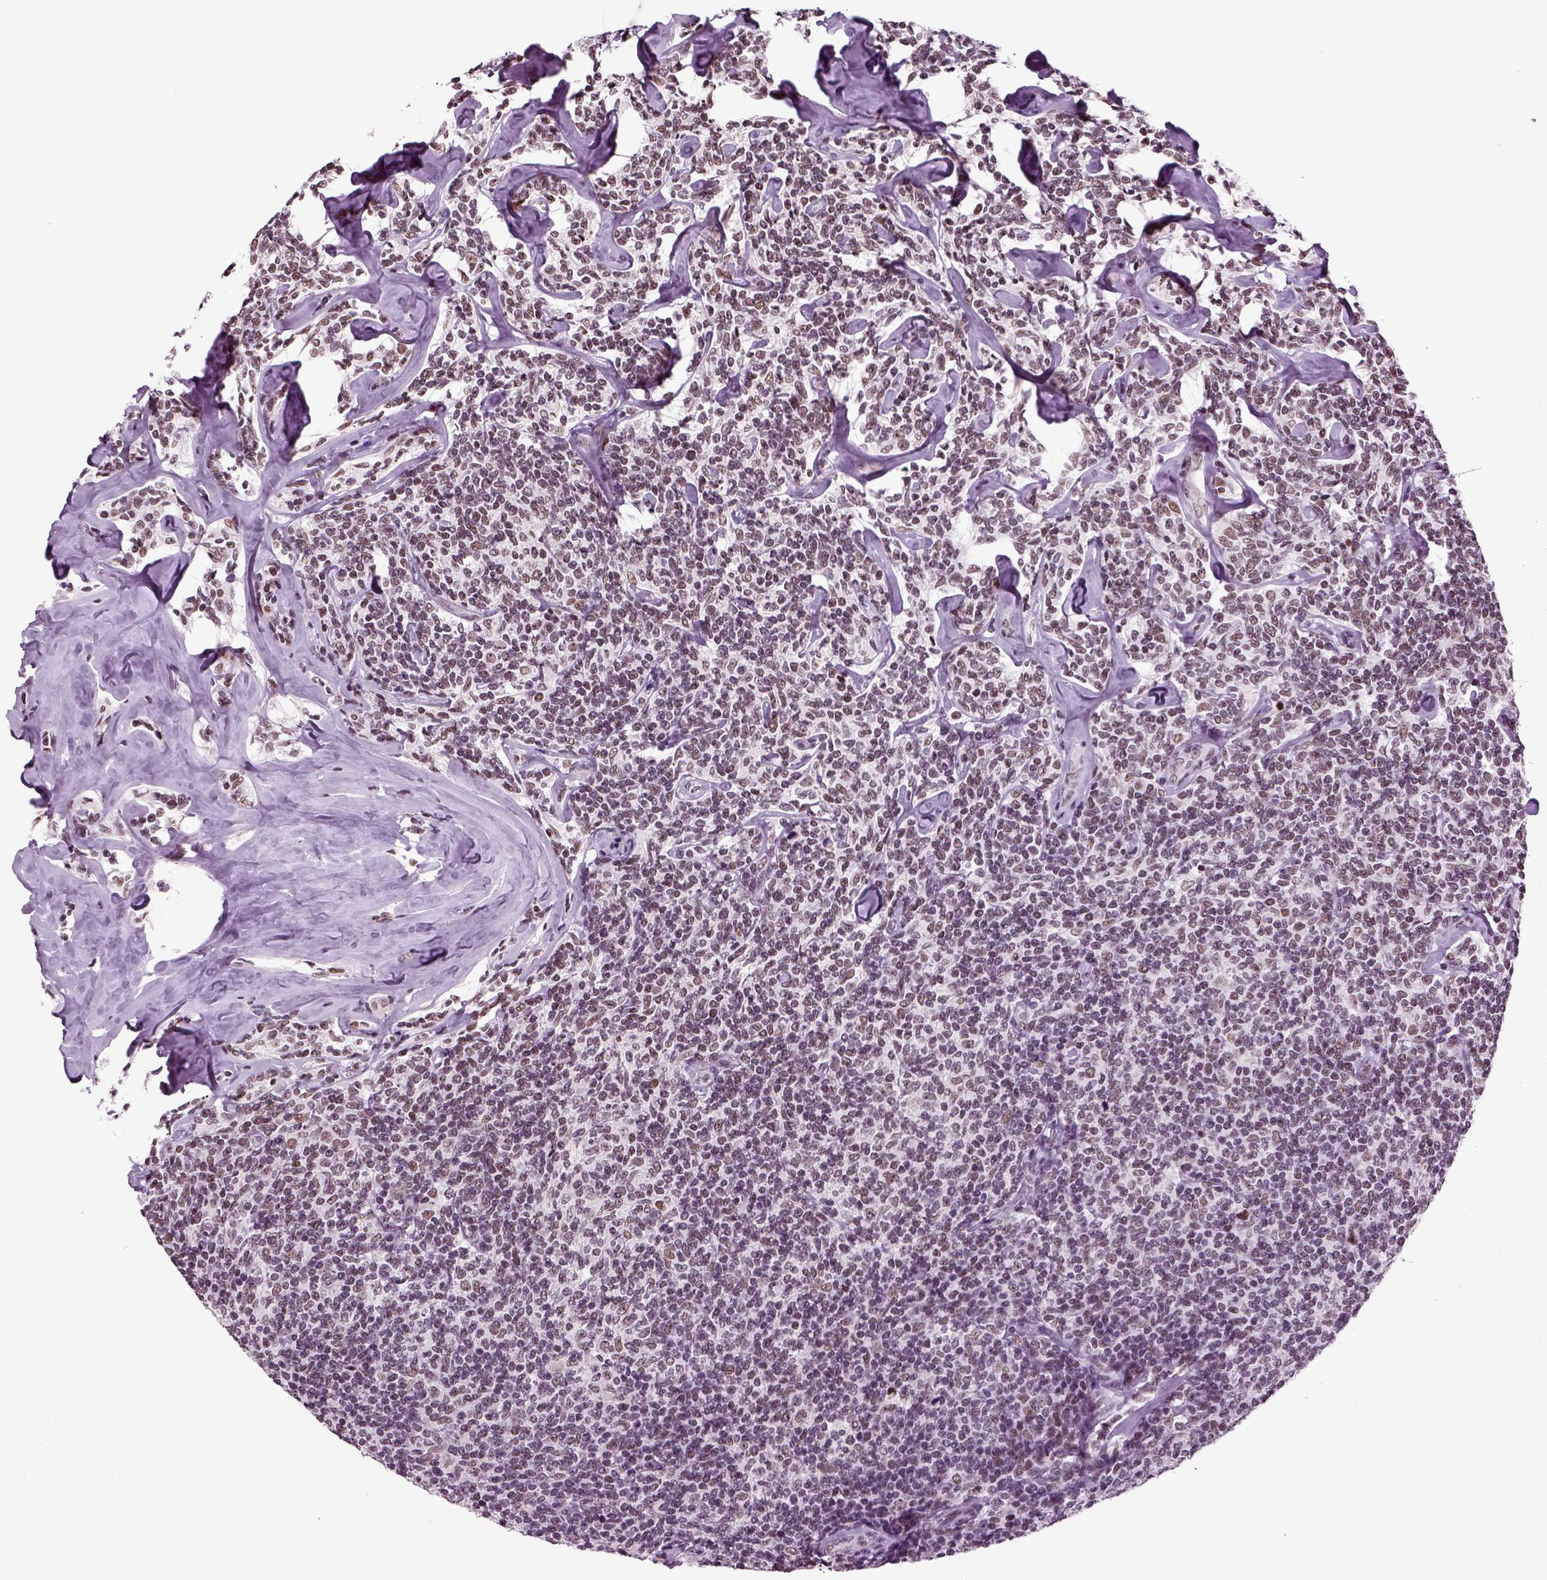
{"staining": {"intensity": "negative", "quantity": "none", "location": "none"}, "tissue": "lymphoma", "cell_type": "Tumor cells", "image_type": "cancer", "snomed": [{"axis": "morphology", "description": "Malignant lymphoma, non-Hodgkin's type, Low grade"}, {"axis": "topography", "description": "Lymph node"}], "caption": "Micrograph shows no protein staining in tumor cells of lymphoma tissue. Brightfield microscopy of immunohistochemistry (IHC) stained with DAB (3,3'-diaminobenzidine) (brown) and hematoxylin (blue), captured at high magnification.", "gene": "RCOR3", "patient": {"sex": "female", "age": 56}}